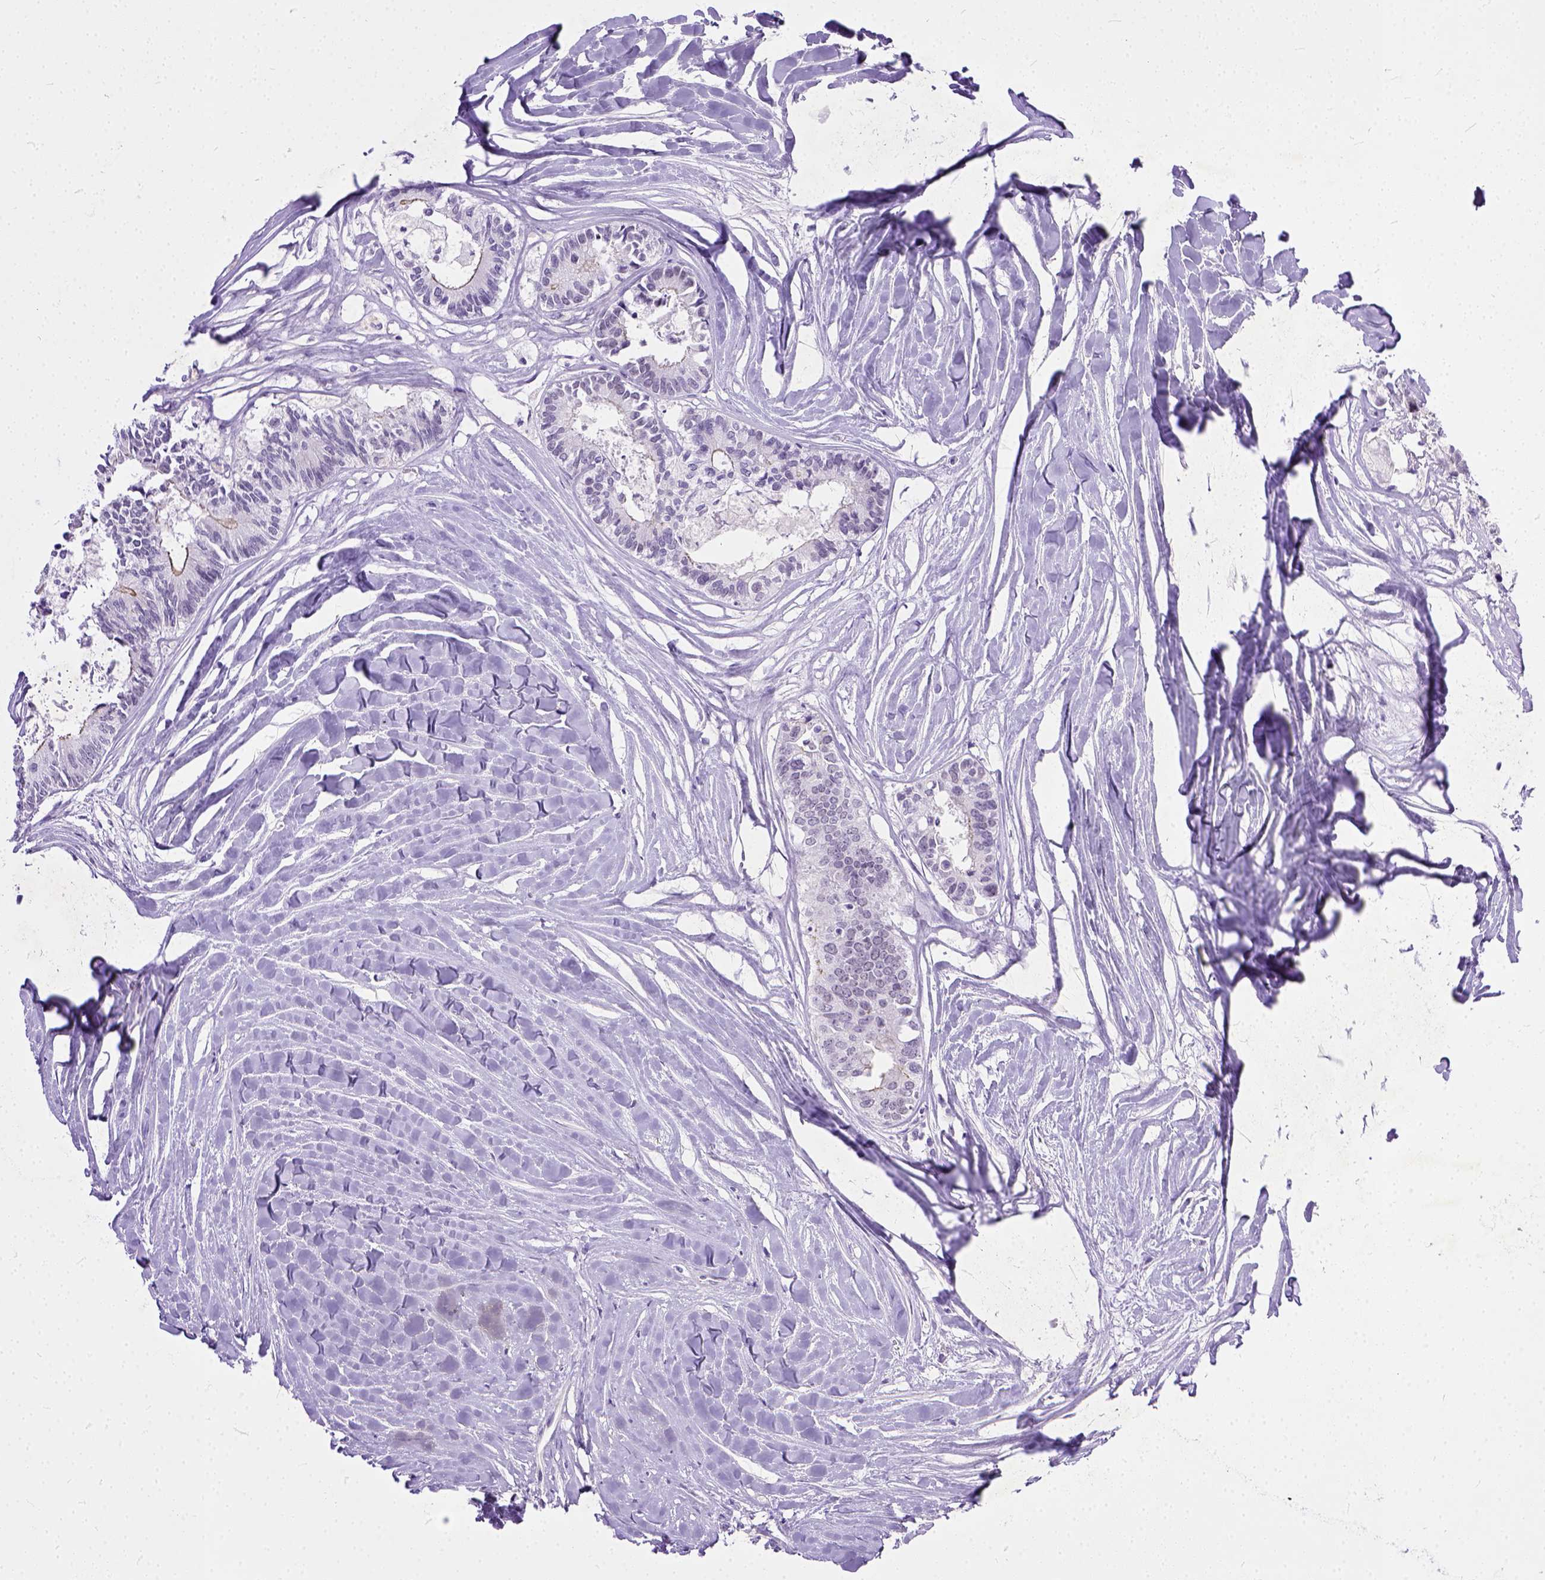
{"staining": {"intensity": "negative", "quantity": "none", "location": "none"}, "tissue": "colorectal cancer", "cell_type": "Tumor cells", "image_type": "cancer", "snomed": [{"axis": "morphology", "description": "Adenocarcinoma, NOS"}, {"axis": "topography", "description": "Colon"}, {"axis": "topography", "description": "Rectum"}], "caption": "High magnification brightfield microscopy of colorectal cancer stained with DAB (brown) and counterstained with hematoxylin (blue): tumor cells show no significant expression. The staining is performed using DAB brown chromogen with nuclei counter-stained in using hematoxylin.", "gene": "ADGRF1", "patient": {"sex": "male", "age": 57}}